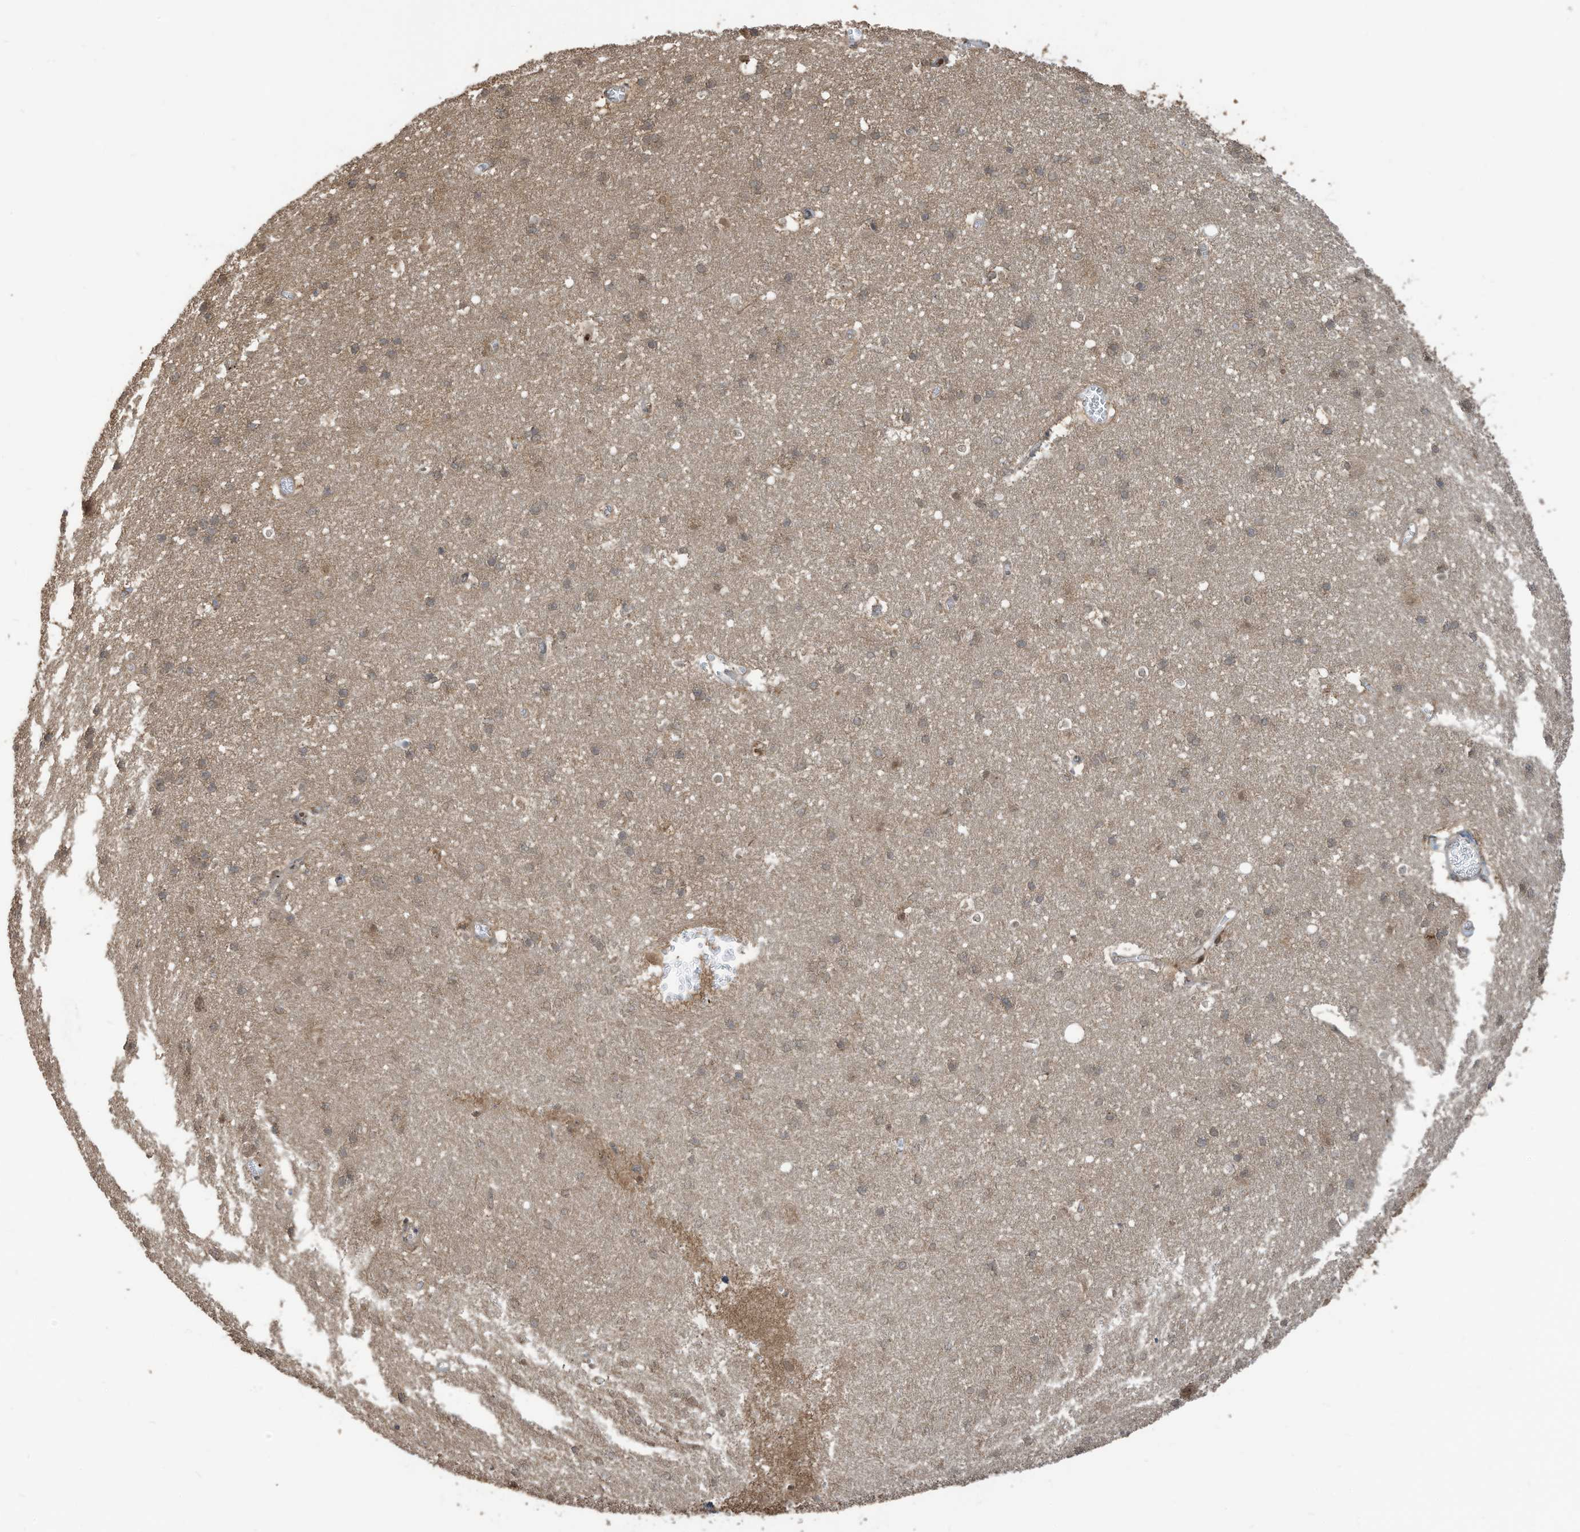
{"staining": {"intensity": "negative", "quantity": "none", "location": "none"}, "tissue": "cerebral cortex", "cell_type": "Endothelial cells", "image_type": "normal", "snomed": [{"axis": "morphology", "description": "Normal tissue, NOS"}, {"axis": "topography", "description": "Cerebral cortex"}], "caption": "The micrograph demonstrates no staining of endothelial cells in normal cerebral cortex.", "gene": "CARF", "patient": {"sex": "male", "age": 54}}